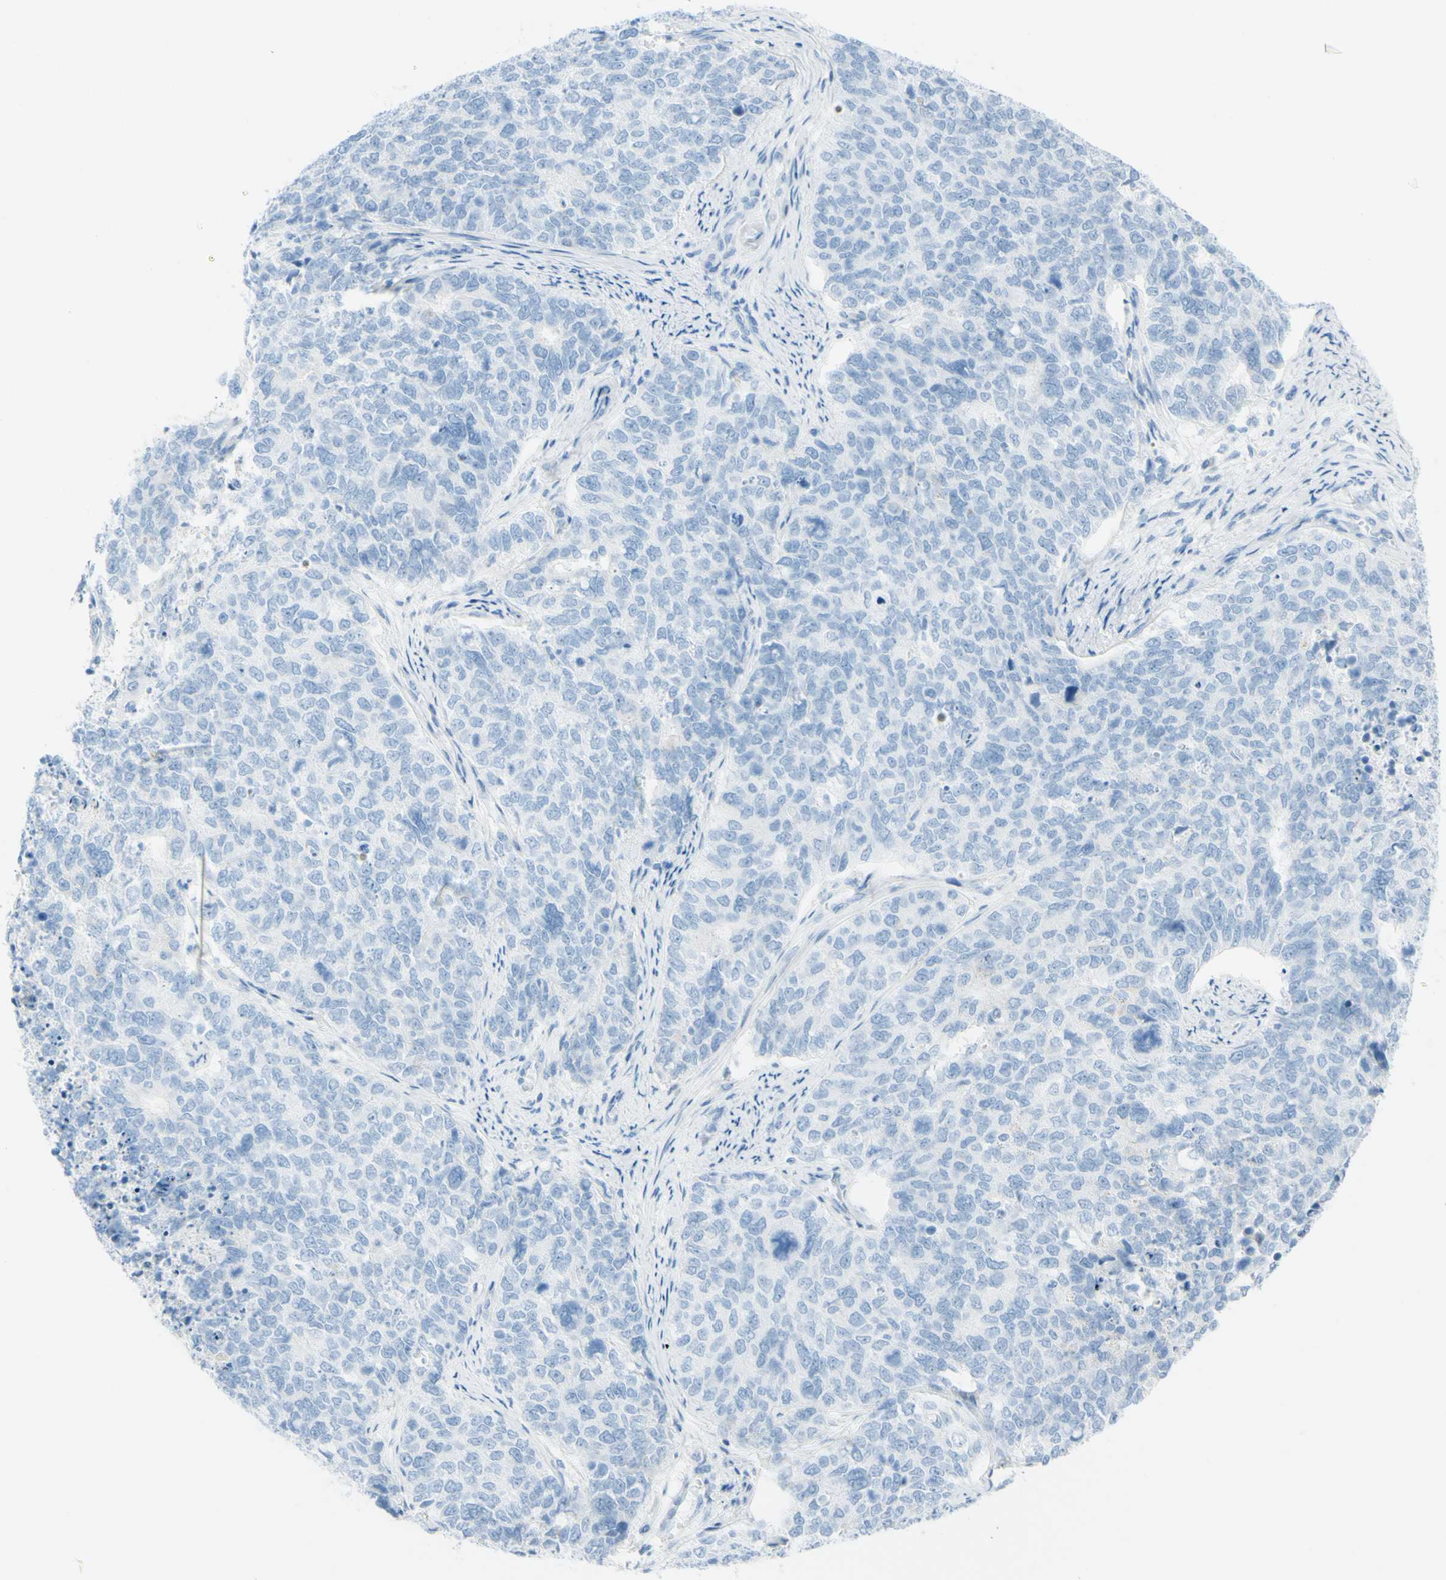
{"staining": {"intensity": "negative", "quantity": "none", "location": "none"}, "tissue": "cervical cancer", "cell_type": "Tumor cells", "image_type": "cancer", "snomed": [{"axis": "morphology", "description": "Squamous cell carcinoma, NOS"}, {"axis": "topography", "description": "Cervix"}], "caption": "Immunohistochemistry (IHC) histopathology image of squamous cell carcinoma (cervical) stained for a protein (brown), which reveals no staining in tumor cells.", "gene": "TFPI2", "patient": {"sex": "female", "age": 63}}